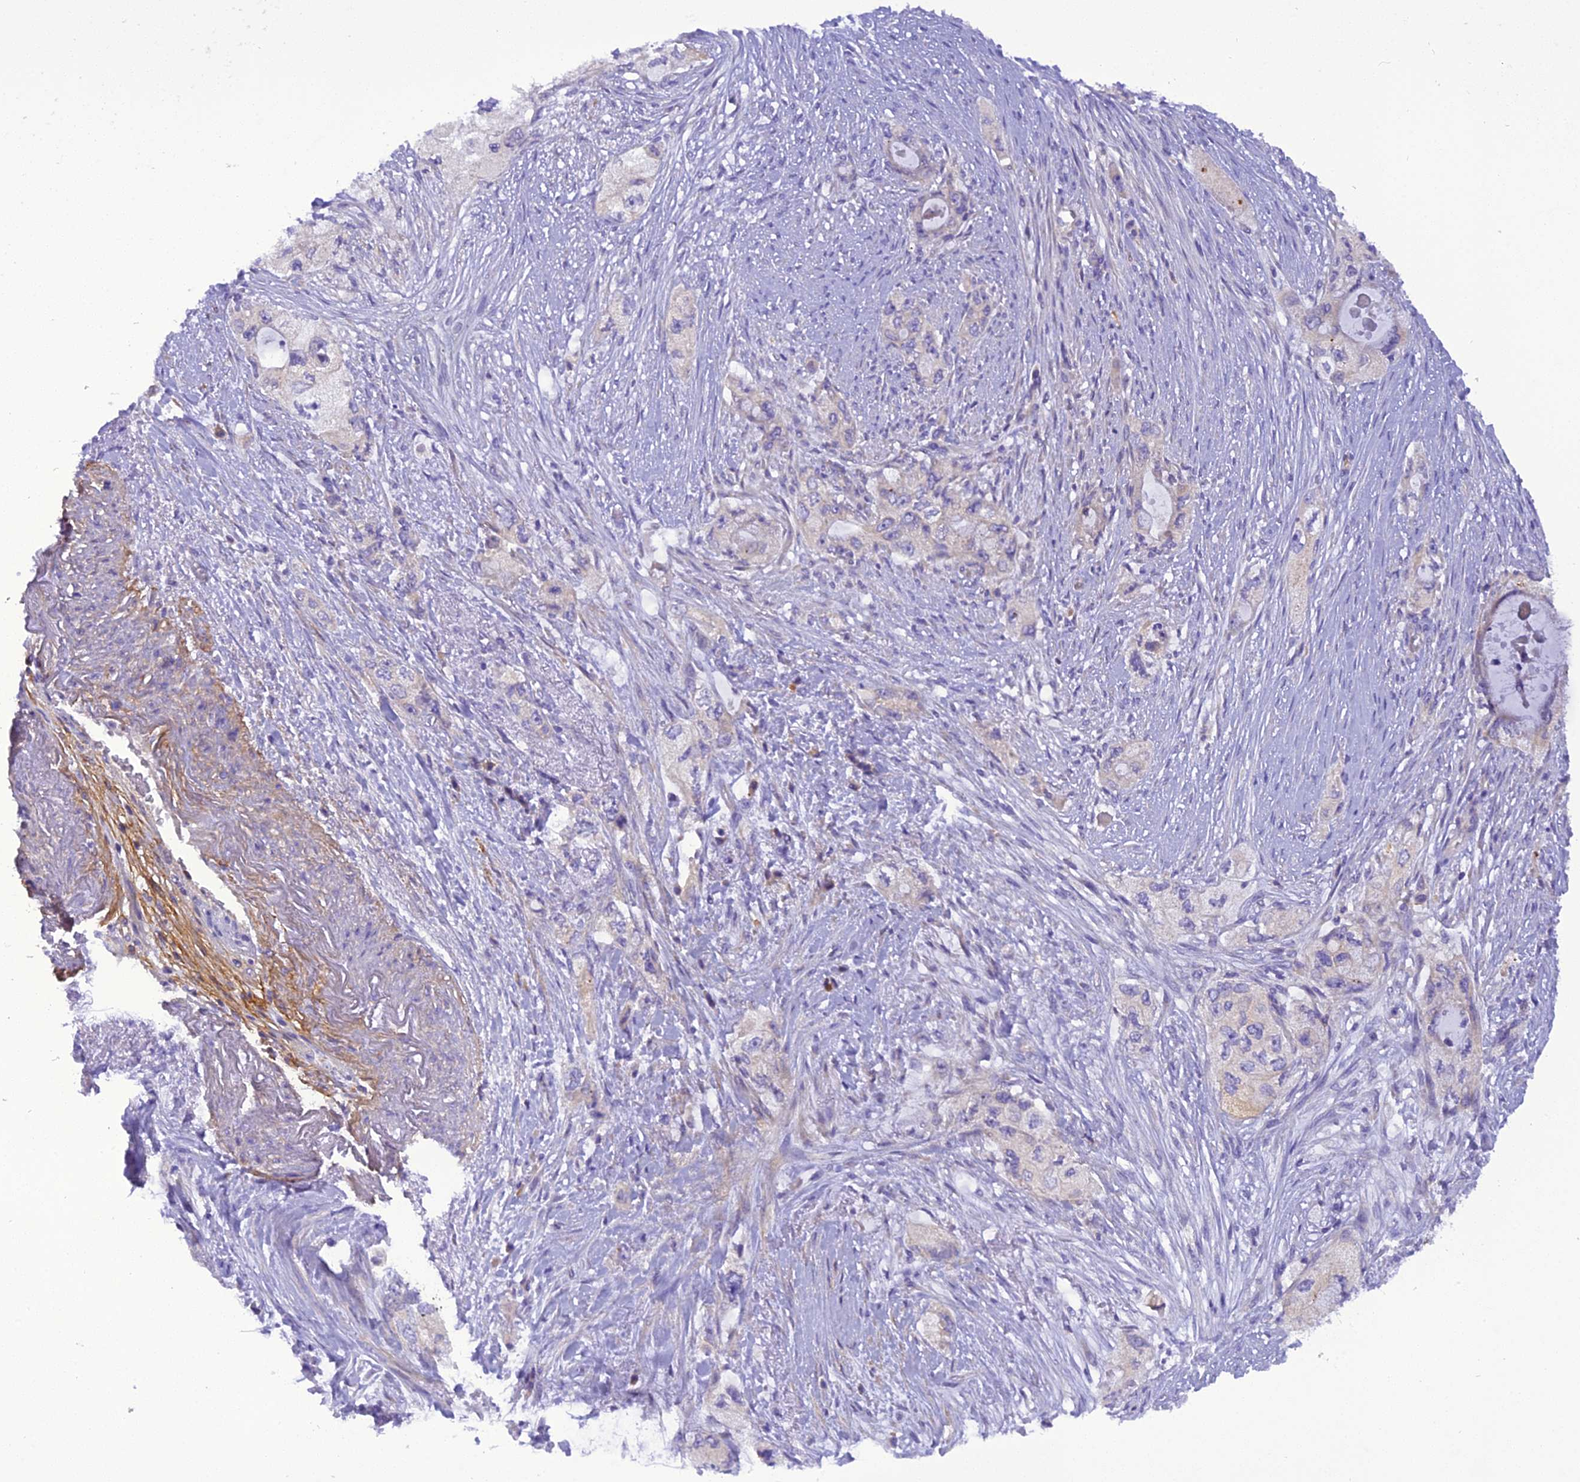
{"staining": {"intensity": "negative", "quantity": "none", "location": "none"}, "tissue": "pancreatic cancer", "cell_type": "Tumor cells", "image_type": "cancer", "snomed": [{"axis": "morphology", "description": "Adenocarcinoma, NOS"}, {"axis": "topography", "description": "Pancreas"}], "caption": "A micrograph of pancreatic adenocarcinoma stained for a protein demonstrates no brown staining in tumor cells.", "gene": "TRIM3", "patient": {"sex": "female", "age": 73}}